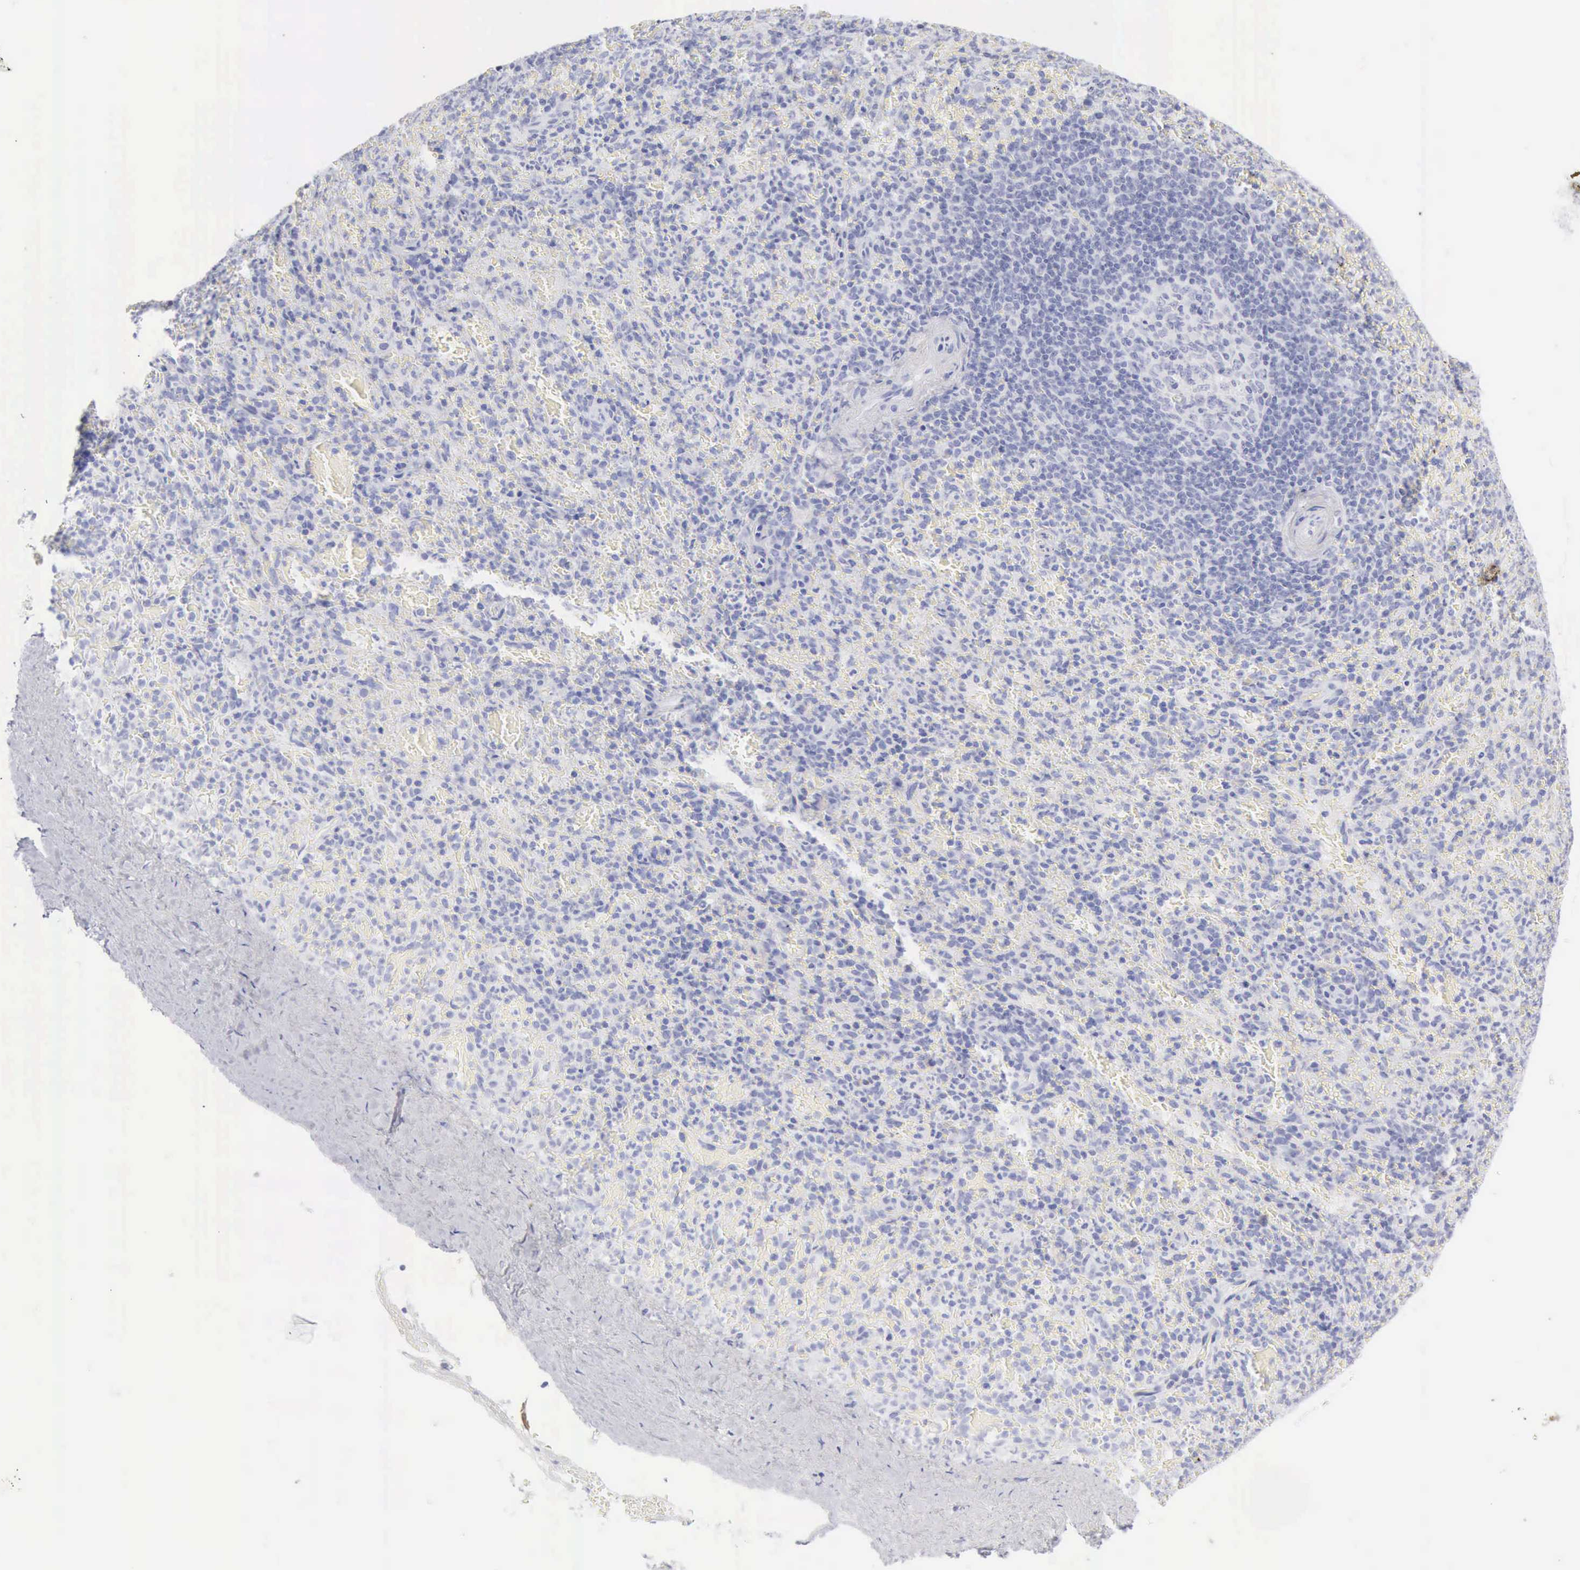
{"staining": {"intensity": "negative", "quantity": "none", "location": "none"}, "tissue": "spleen", "cell_type": "Cells in red pulp", "image_type": "normal", "snomed": [{"axis": "morphology", "description": "Normal tissue, NOS"}, {"axis": "topography", "description": "Spleen"}], "caption": "Immunohistochemistry (IHC) histopathology image of benign spleen stained for a protein (brown), which displays no positivity in cells in red pulp.", "gene": "KRT10", "patient": {"sex": "female", "age": 50}}